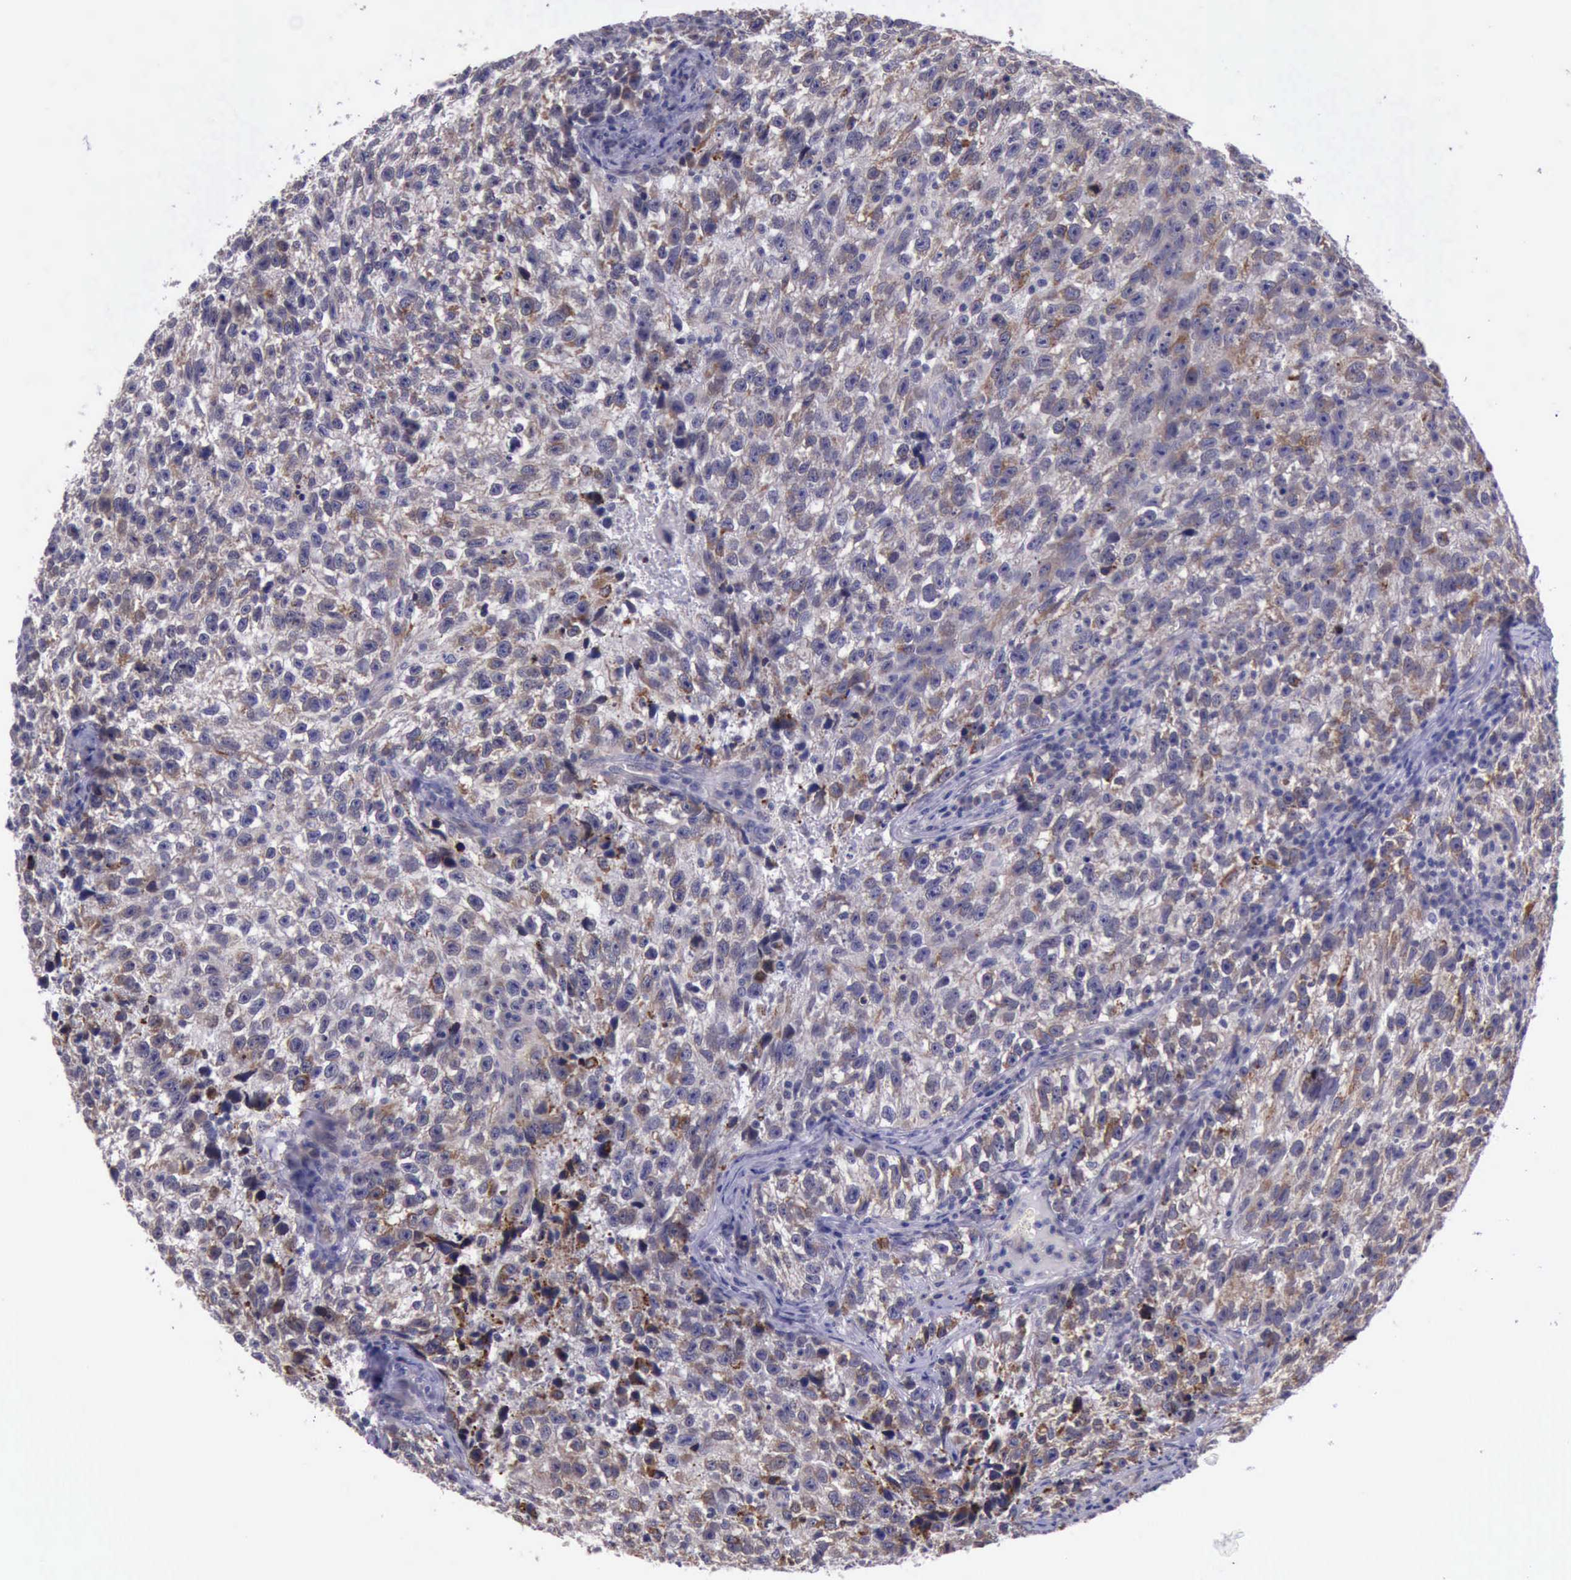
{"staining": {"intensity": "weak", "quantity": ">75%", "location": "cytoplasmic/membranous"}, "tissue": "testis cancer", "cell_type": "Tumor cells", "image_type": "cancer", "snomed": [{"axis": "morphology", "description": "Seminoma, NOS"}, {"axis": "topography", "description": "Testis"}], "caption": "Testis cancer (seminoma) tissue demonstrates weak cytoplasmic/membranous expression in about >75% of tumor cells, visualized by immunohistochemistry.", "gene": "PLEK2", "patient": {"sex": "male", "age": 38}}